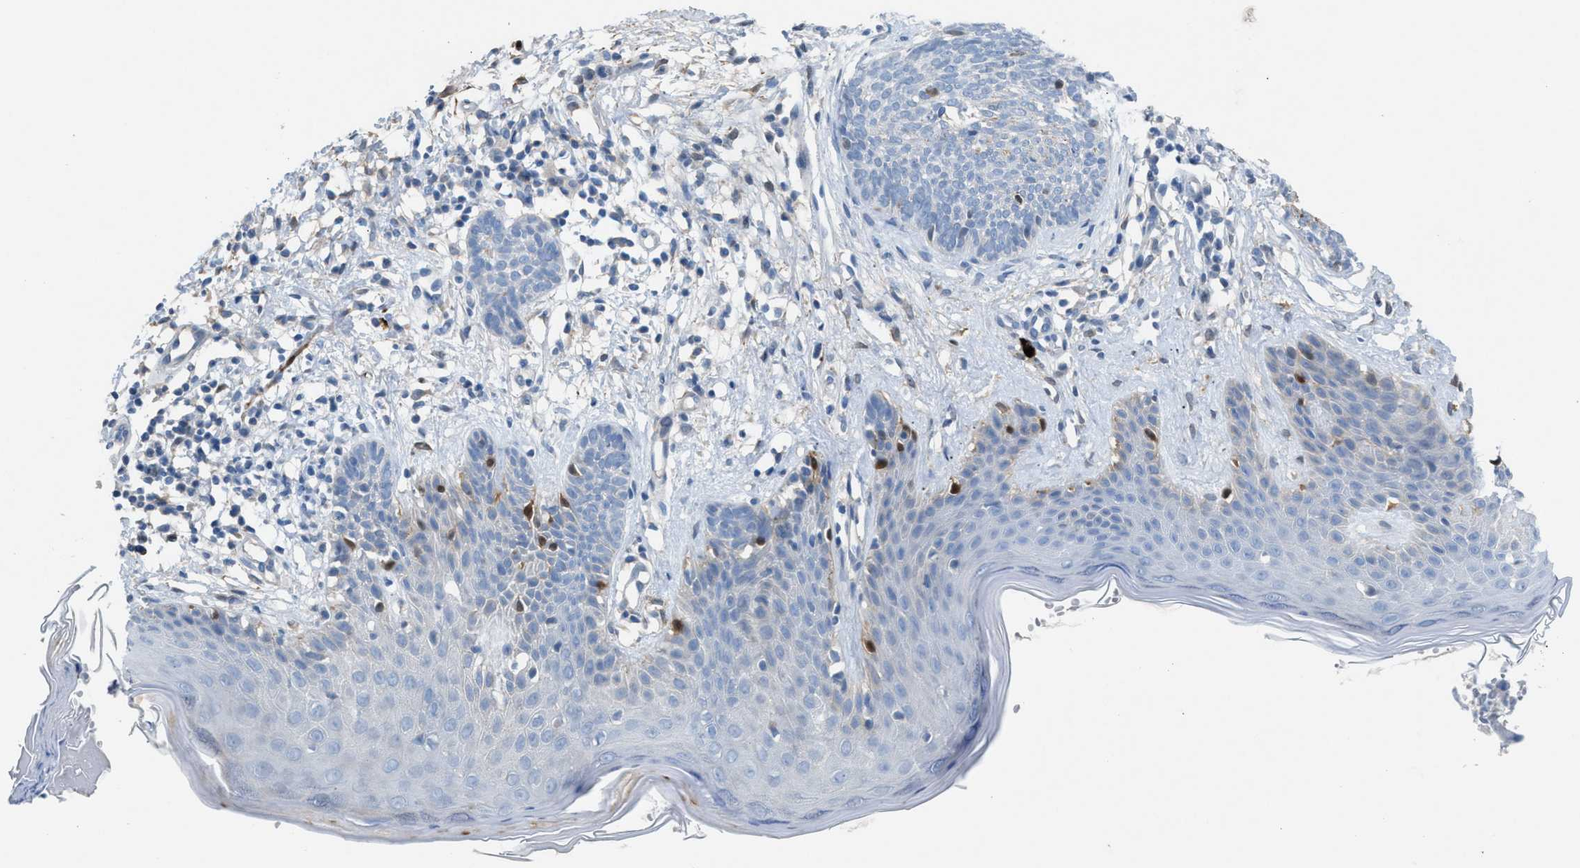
{"staining": {"intensity": "negative", "quantity": "none", "location": "none"}, "tissue": "skin cancer", "cell_type": "Tumor cells", "image_type": "cancer", "snomed": [{"axis": "morphology", "description": "Basal cell carcinoma"}, {"axis": "topography", "description": "Skin"}], "caption": "An immunohistochemistry histopathology image of skin basal cell carcinoma is shown. There is no staining in tumor cells of skin basal cell carcinoma.", "gene": "ASPA", "patient": {"sex": "female", "age": 59}}